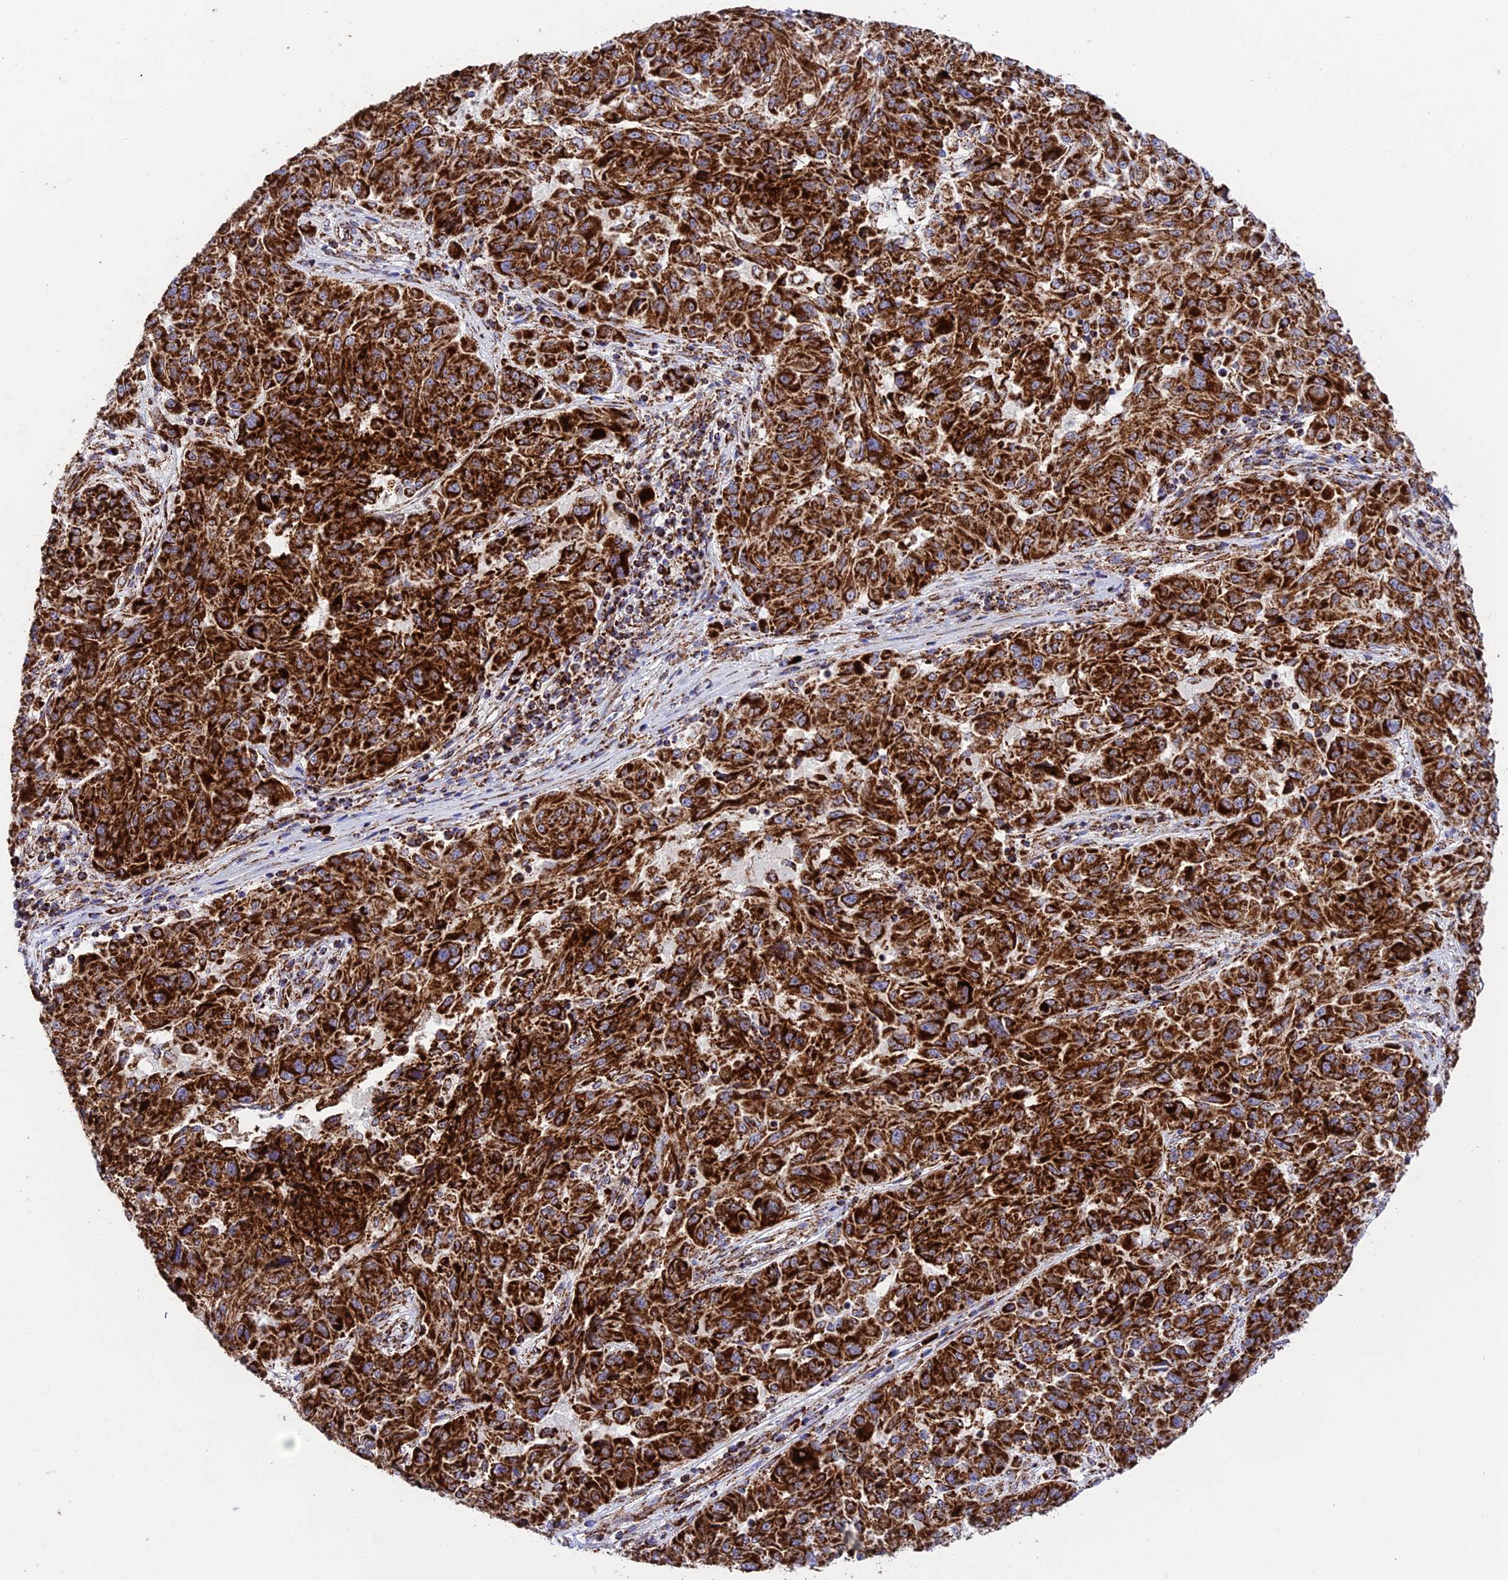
{"staining": {"intensity": "strong", "quantity": ">75%", "location": "cytoplasmic/membranous"}, "tissue": "melanoma", "cell_type": "Tumor cells", "image_type": "cancer", "snomed": [{"axis": "morphology", "description": "Malignant melanoma, NOS"}, {"axis": "topography", "description": "Skin"}], "caption": "The photomicrograph reveals staining of malignant melanoma, revealing strong cytoplasmic/membranous protein positivity (brown color) within tumor cells. (brown staining indicates protein expression, while blue staining denotes nuclei).", "gene": "CHCHD3", "patient": {"sex": "male", "age": 53}}